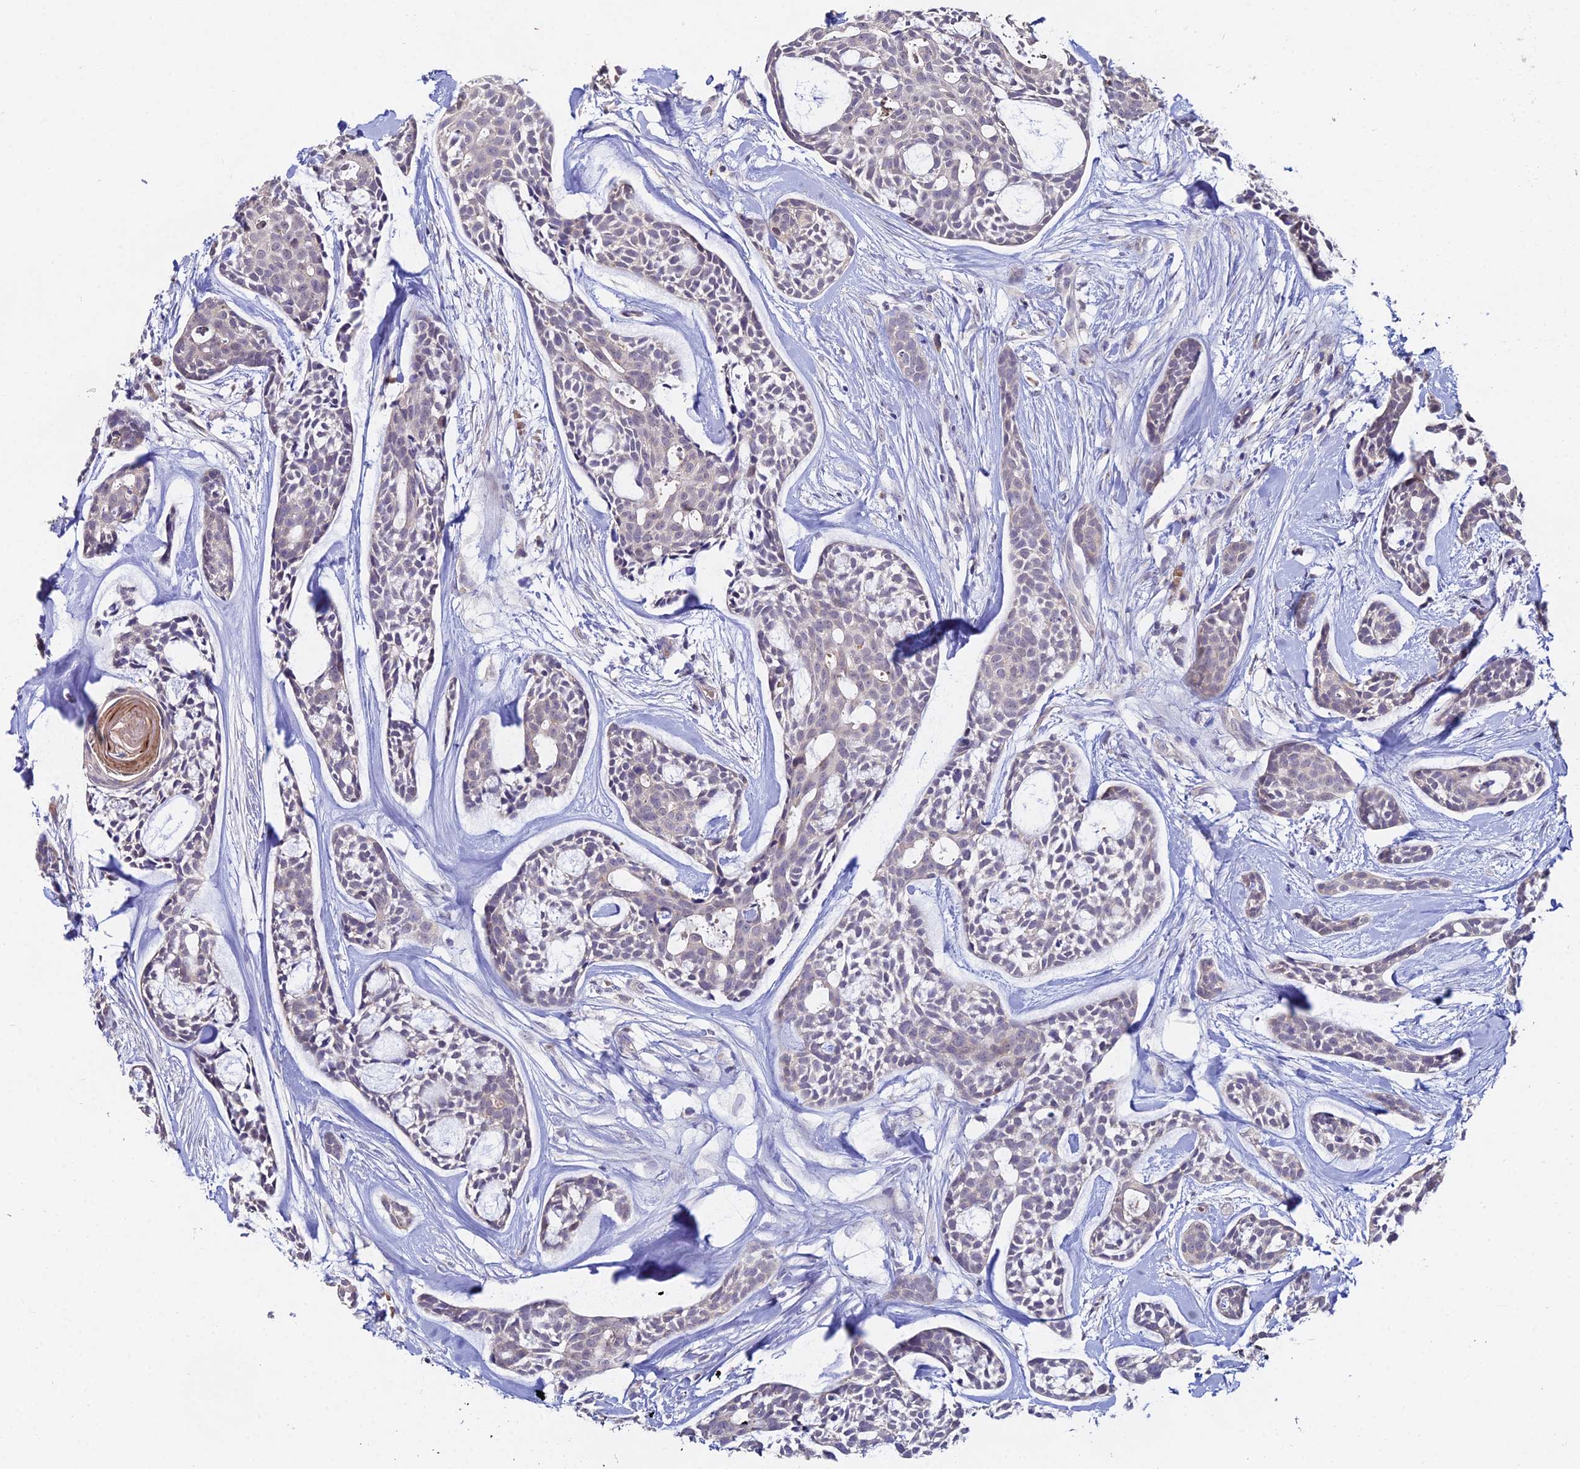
{"staining": {"intensity": "negative", "quantity": "none", "location": "none"}, "tissue": "head and neck cancer", "cell_type": "Tumor cells", "image_type": "cancer", "snomed": [{"axis": "morphology", "description": "Adenocarcinoma, NOS"}, {"axis": "topography", "description": "Subcutis"}, {"axis": "topography", "description": "Head-Neck"}], "caption": "A histopathology image of human adenocarcinoma (head and neck) is negative for staining in tumor cells.", "gene": "WDR43", "patient": {"sex": "female", "age": 73}}